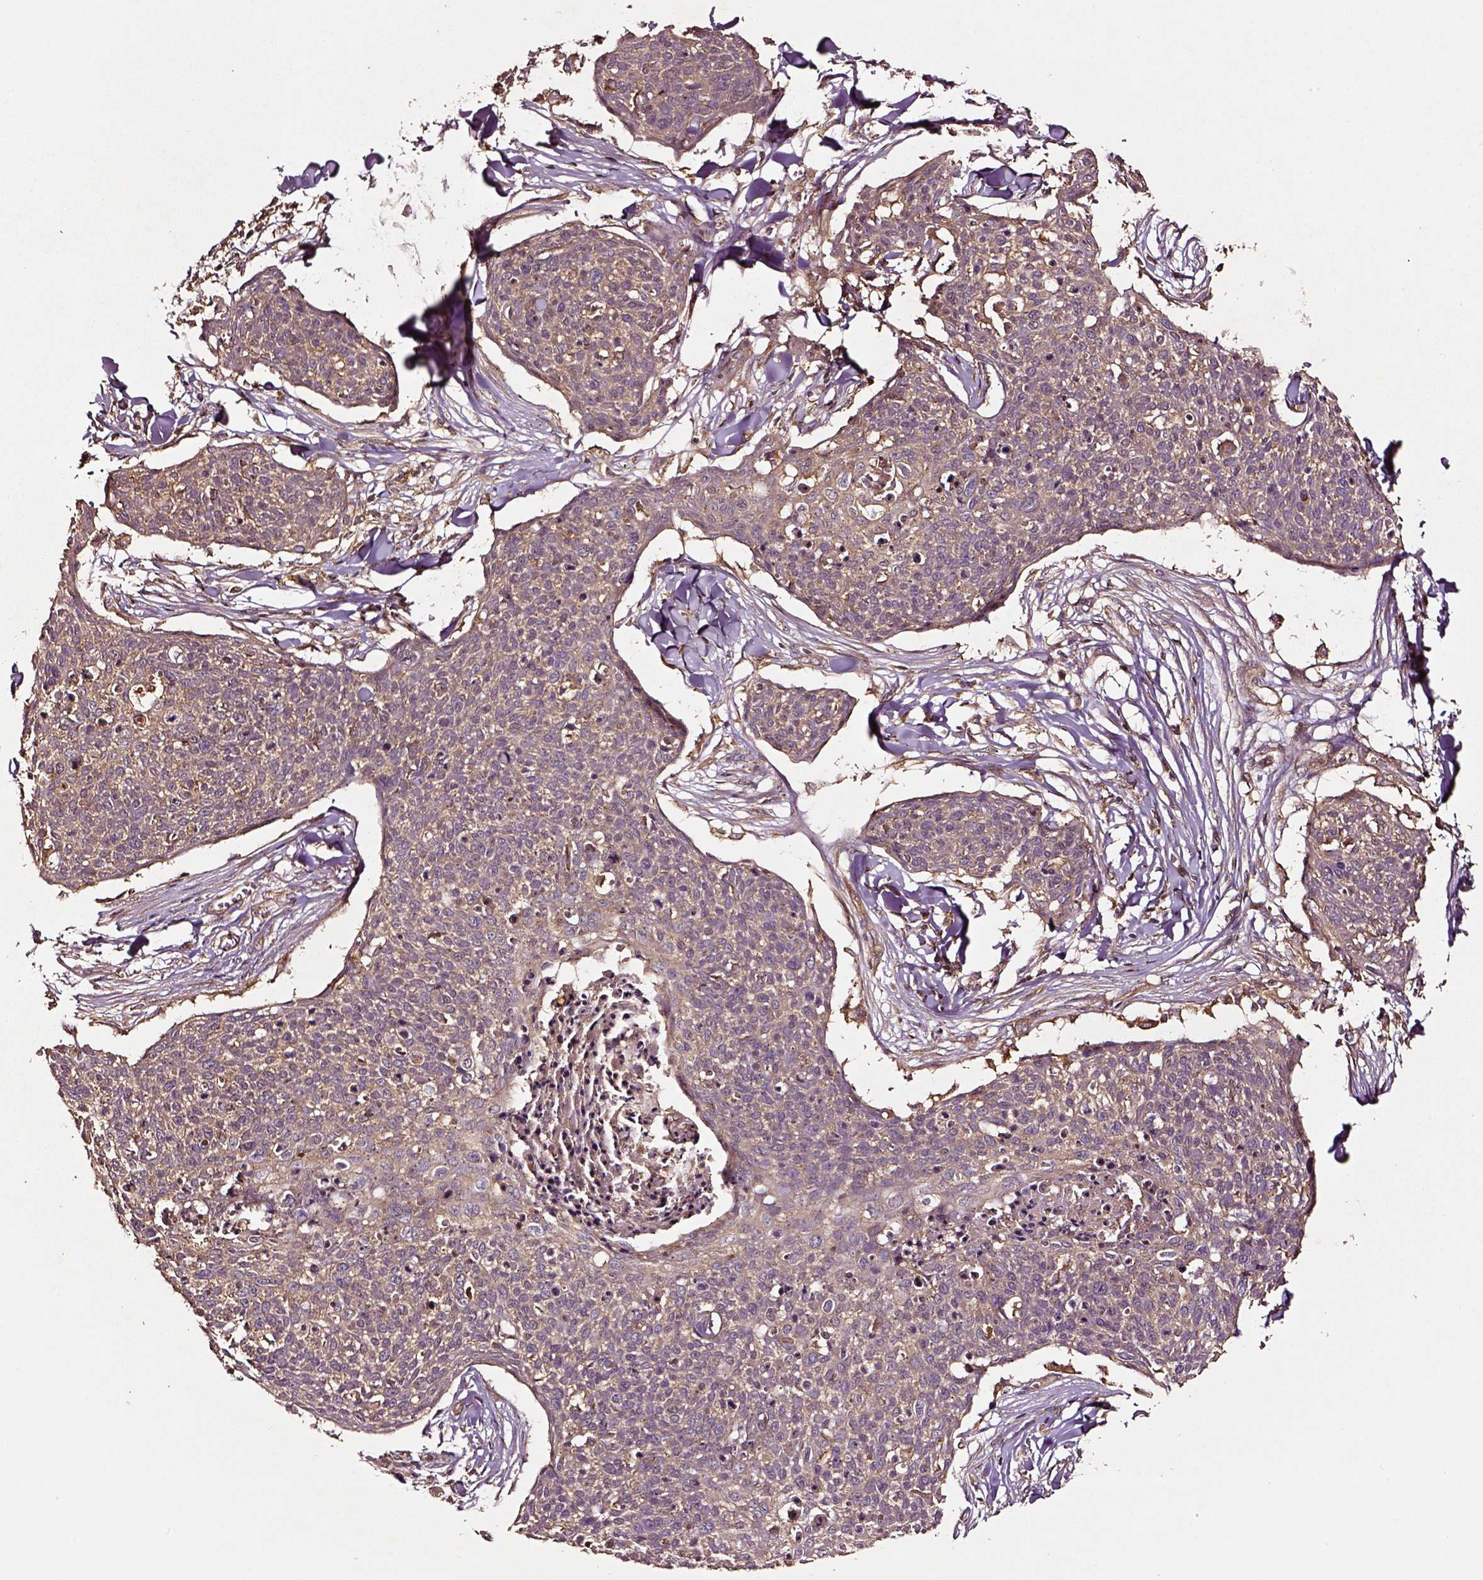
{"staining": {"intensity": "moderate", "quantity": ">75%", "location": "cytoplasmic/membranous"}, "tissue": "skin cancer", "cell_type": "Tumor cells", "image_type": "cancer", "snomed": [{"axis": "morphology", "description": "Squamous cell carcinoma, NOS"}, {"axis": "topography", "description": "Skin"}, {"axis": "topography", "description": "Vulva"}], "caption": "Skin squamous cell carcinoma stained for a protein (brown) demonstrates moderate cytoplasmic/membranous positive staining in approximately >75% of tumor cells.", "gene": "RASSF5", "patient": {"sex": "female", "age": 75}}